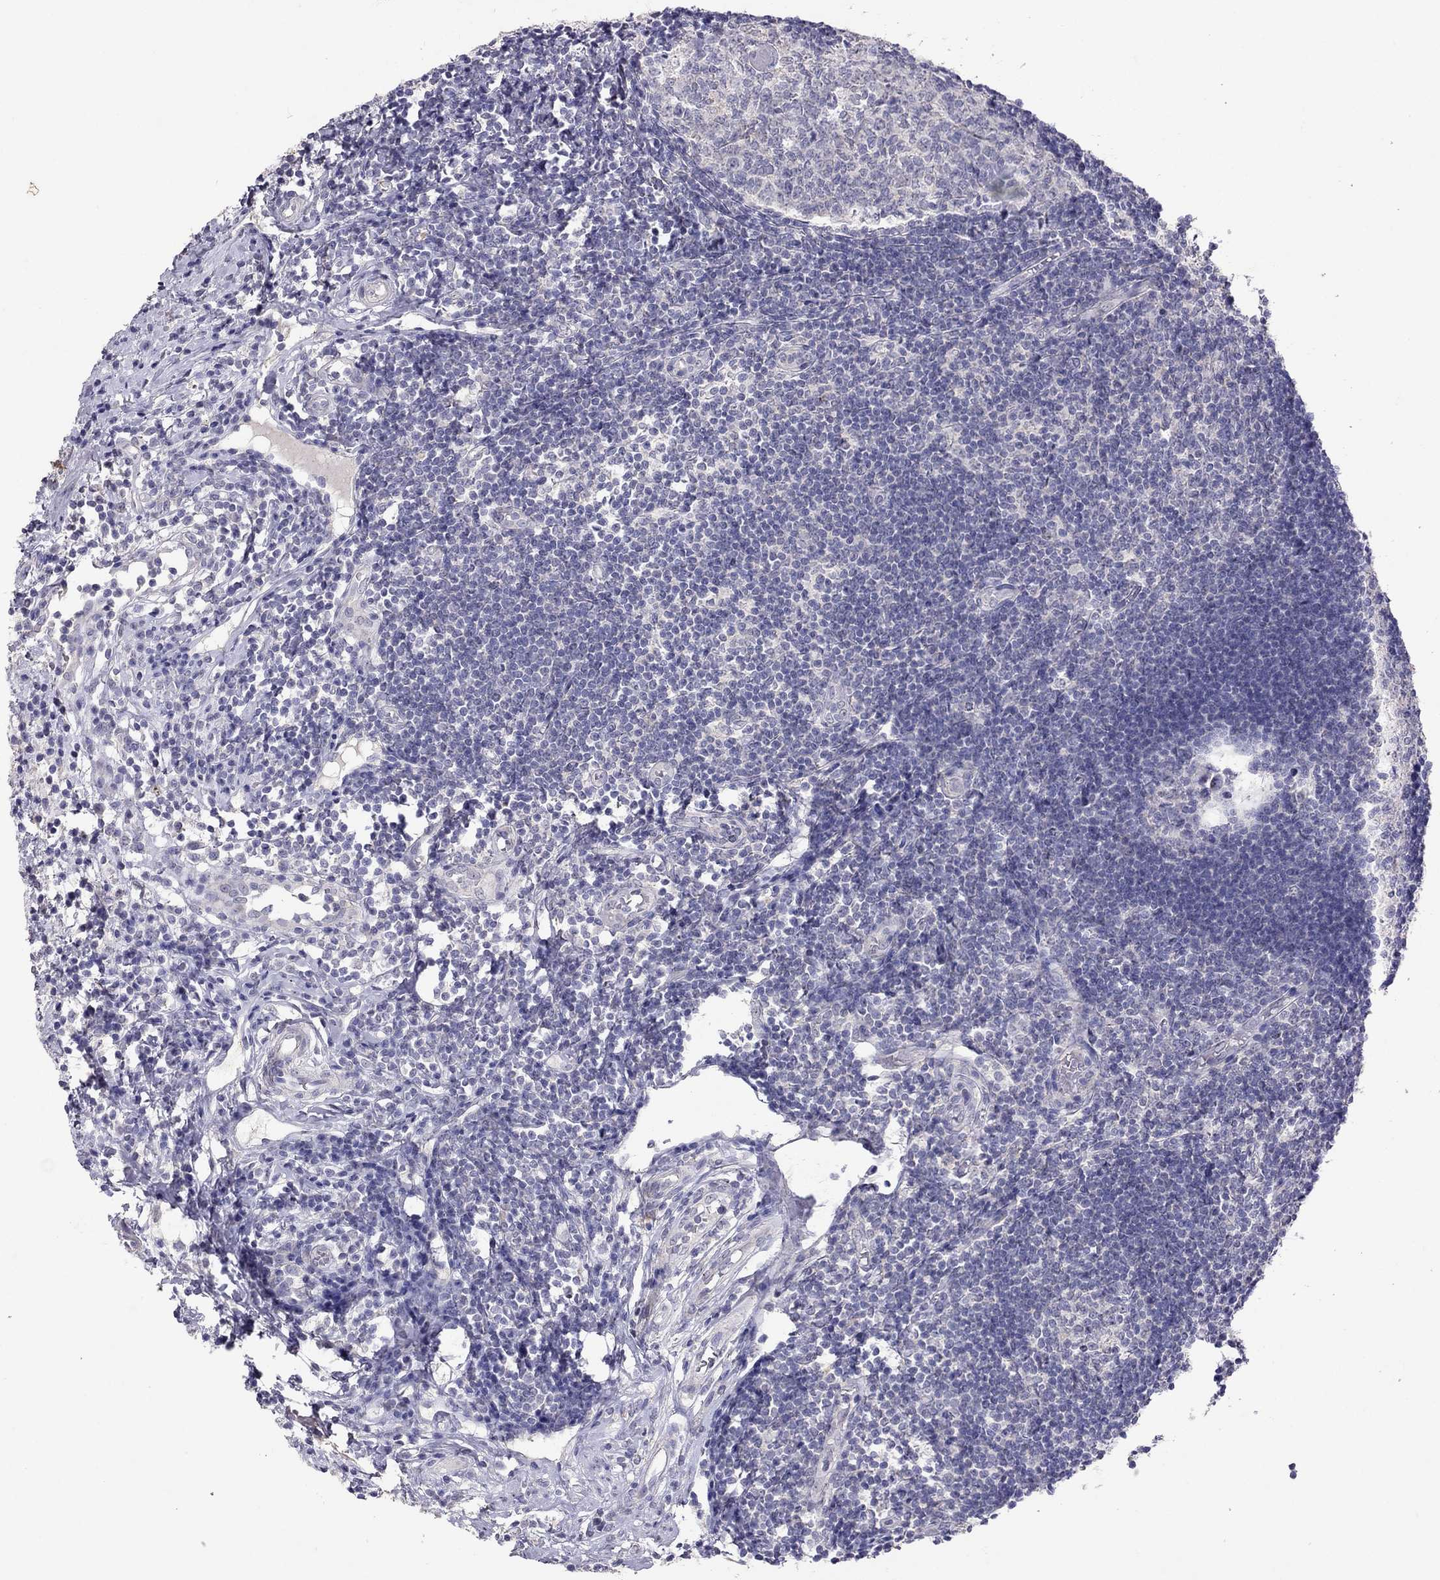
{"staining": {"intensity": "negative", "quantity": "none", "location": "none"}, "tissue": "appendix", "cell_type": "Lymphoid tissue", "image_type": "normal", "snomed": [{"axis": "morphology", "description": "Normal tissue, NOS"}, {"axis": "morphology", "description": "Inflammation, NOS"}, {"axis": "topography", "description": "Appendix"}], "caption": "This micrograph is of benign appendix stained with immunohistochemistry to label a protein in brown with the nuclei are counter-stained blue. There is no positivity in lymphoid tissue. The staining is performed using DAB brown chromogen with nuclei counter-stained in using hematoxylin.", "gene": "FST", "patient": {"sex": "male", "age": 16}}